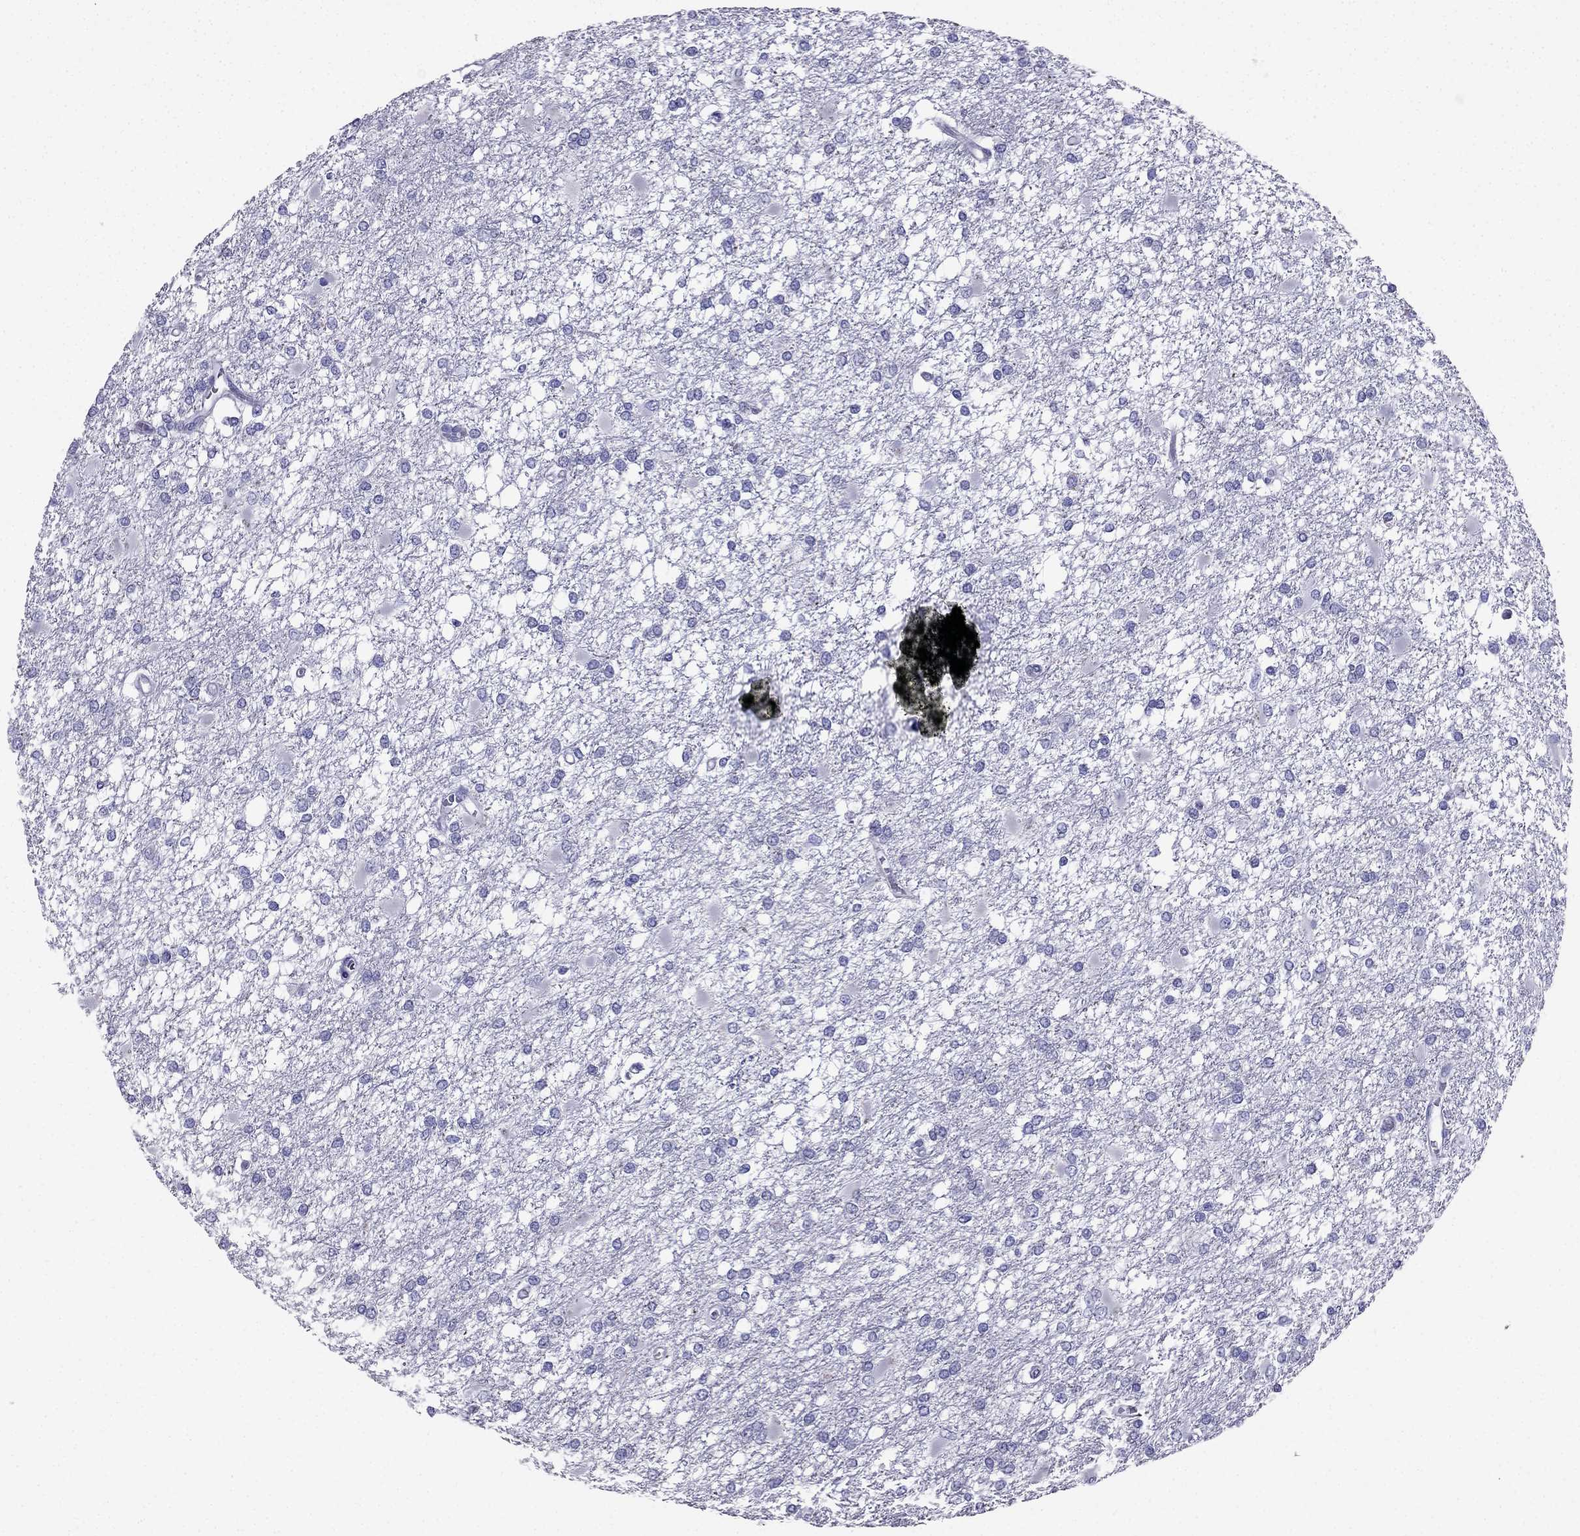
{"staining": {"intensity": "negative", "quantity": "none", "location": "none"}, "tissue": "glioma", "cell_type": "Tumor cells", "image_type": "cancer", "snomed": [{"axis": "morphology", "description": "Glioma, malignant, High grade"}, {"axis": "topography", "description": "Cerebral cortex"}], "caption": "Immunohistochemical staining of malignant glioma (high-grade) shows no significant staining in tumor cells.", "gene": "PTH", "patient": {"sex": "male", "age": 79}}